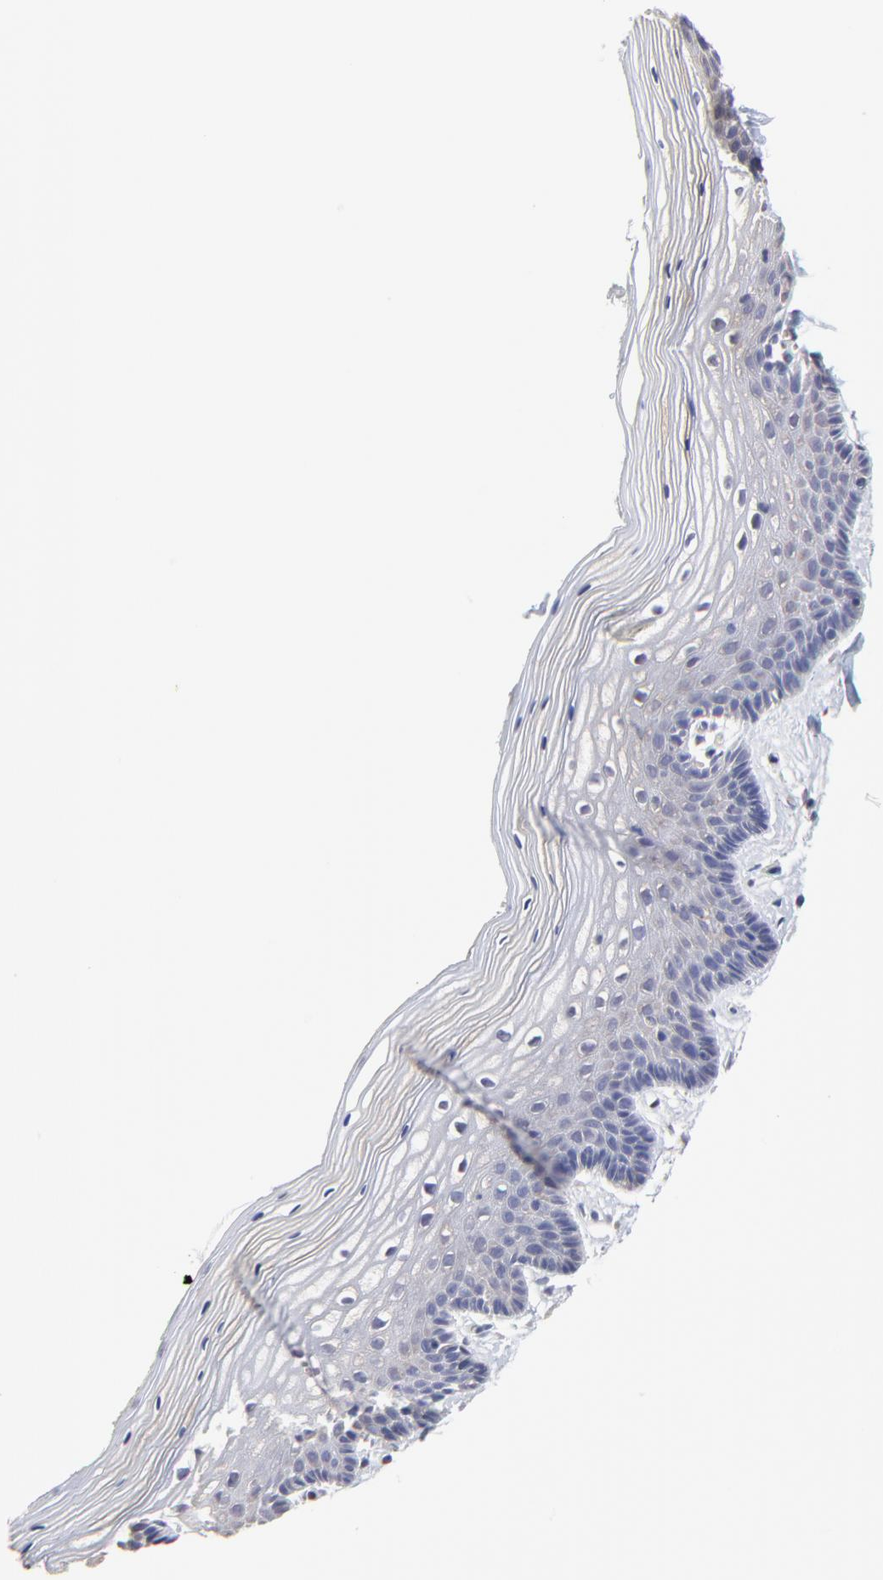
{"staining": {"intensity": "weak", "quantity": "<25%", "location": "cytoplasmic/membranous"}, "tissue": "vagina", "cell_type": "Squamous epithelial cells", "image_type": "normal", "snomed": [{"axis": "morphology", "description": "Normal tissue, NOS"}, {"axis": "topography", "description": "Vagina"}], "caption": "This image is of normal vagina stained with immunohistochemistry to label a protein in brown with the nuclei are counter-stained blue. There is no positivity in squamous epithelial cells.", "gene": "CCT2", "patient": {"sex": "female", "age": 46}}